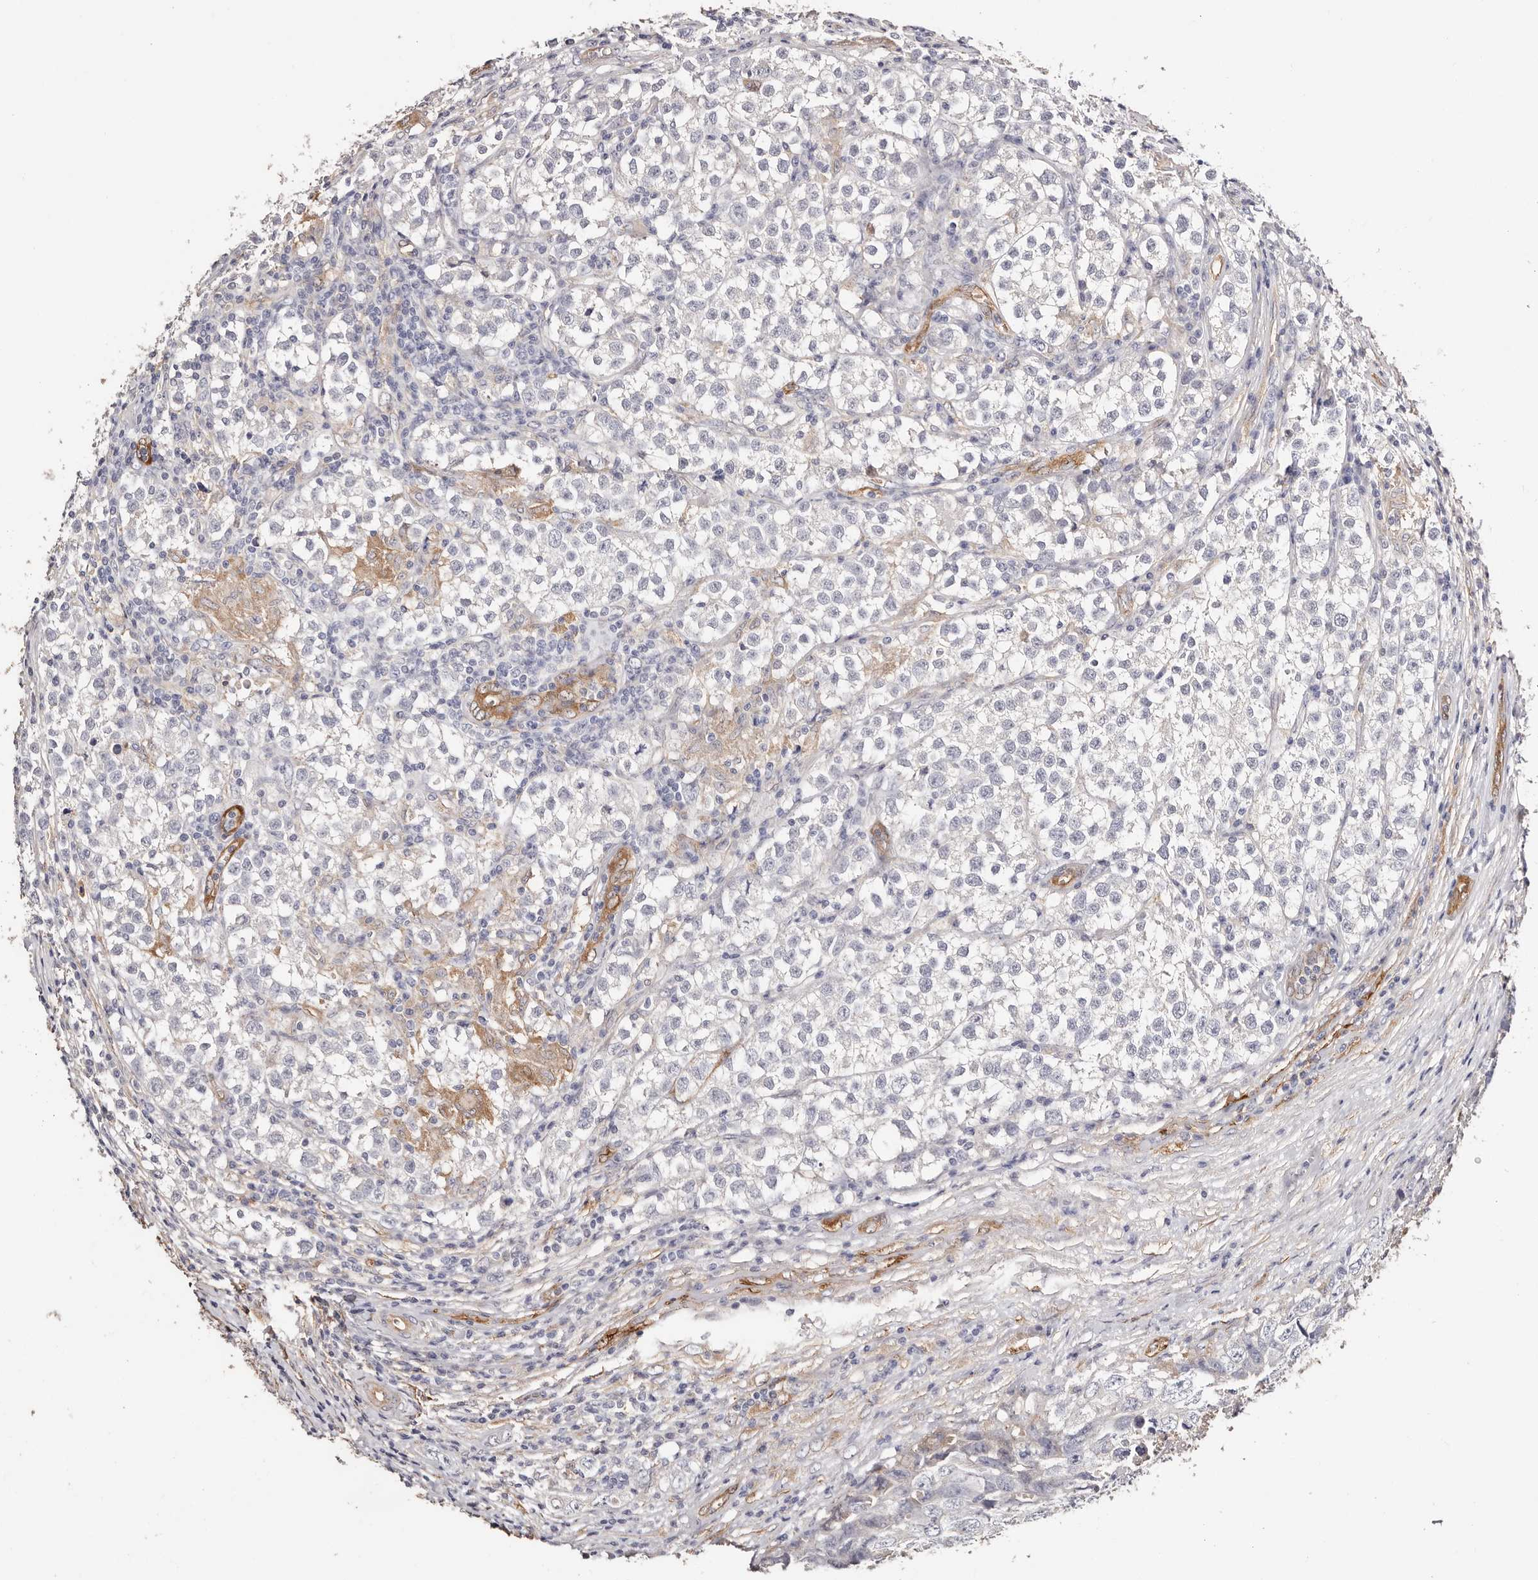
{"staining": {"intensity": "negative", "quantity": "none", "location": "none"}, "tissue": "testis cancer", "cell_type": "Tumor cells", "image_type": "cancer", "snomed": [{"axis": "morphology", "description": "Seminoma, NOS"}, {"axis": "morphology", "description": "Carcinoma, Embryonal, NOS"}, {"axis": "topography", "description": "Testis"}], "caption": "DAB immunohistochemical staining of testis embryonal carcinoma reveals no significant staining in tumor cells.", "gene": "TGM2", "patient": {"sex": "male", "age": 43}}